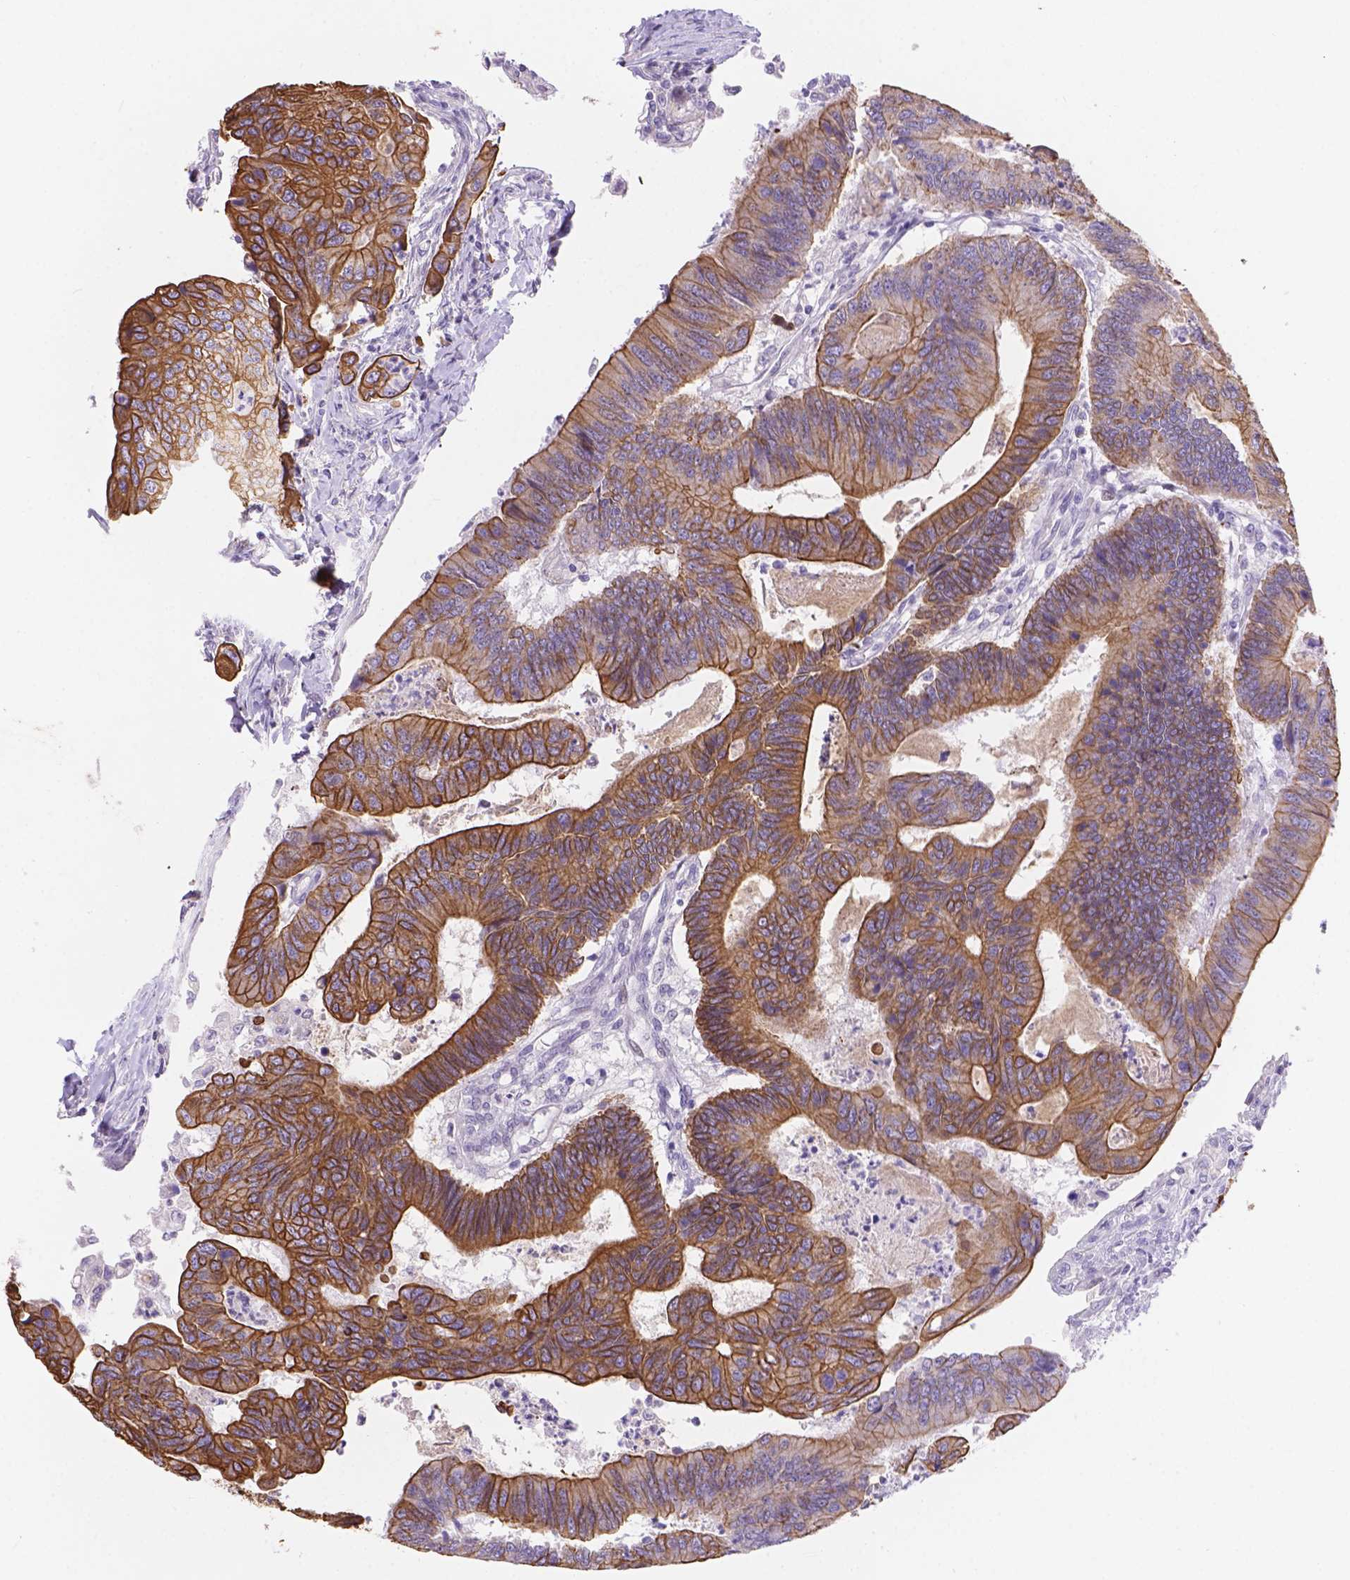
{"staining": {"intensity": "strong", "quantity": ">75%", "location": "cytoplasmic/membranous"}, "tissue": "colorectal cancer", "cell_type": "Tumor cells", "image_type": "cancer", "snomed": [{"axis": "morphology", "description": "Adenocarcinoma, NOS"}, {"axis": "topography", "description": "Colon"}], "caption": "Strong cytoplasmic/membranous protein staining is appreciated in about >75% of tumor cells in colorectal cancer (adenocarcinoma). Immunohistochemistry (ihc) stains the protein in brown and the nuclei are stained blue.", "gene": "DMWD", "patient": {"sex": "female", "age": 67}}